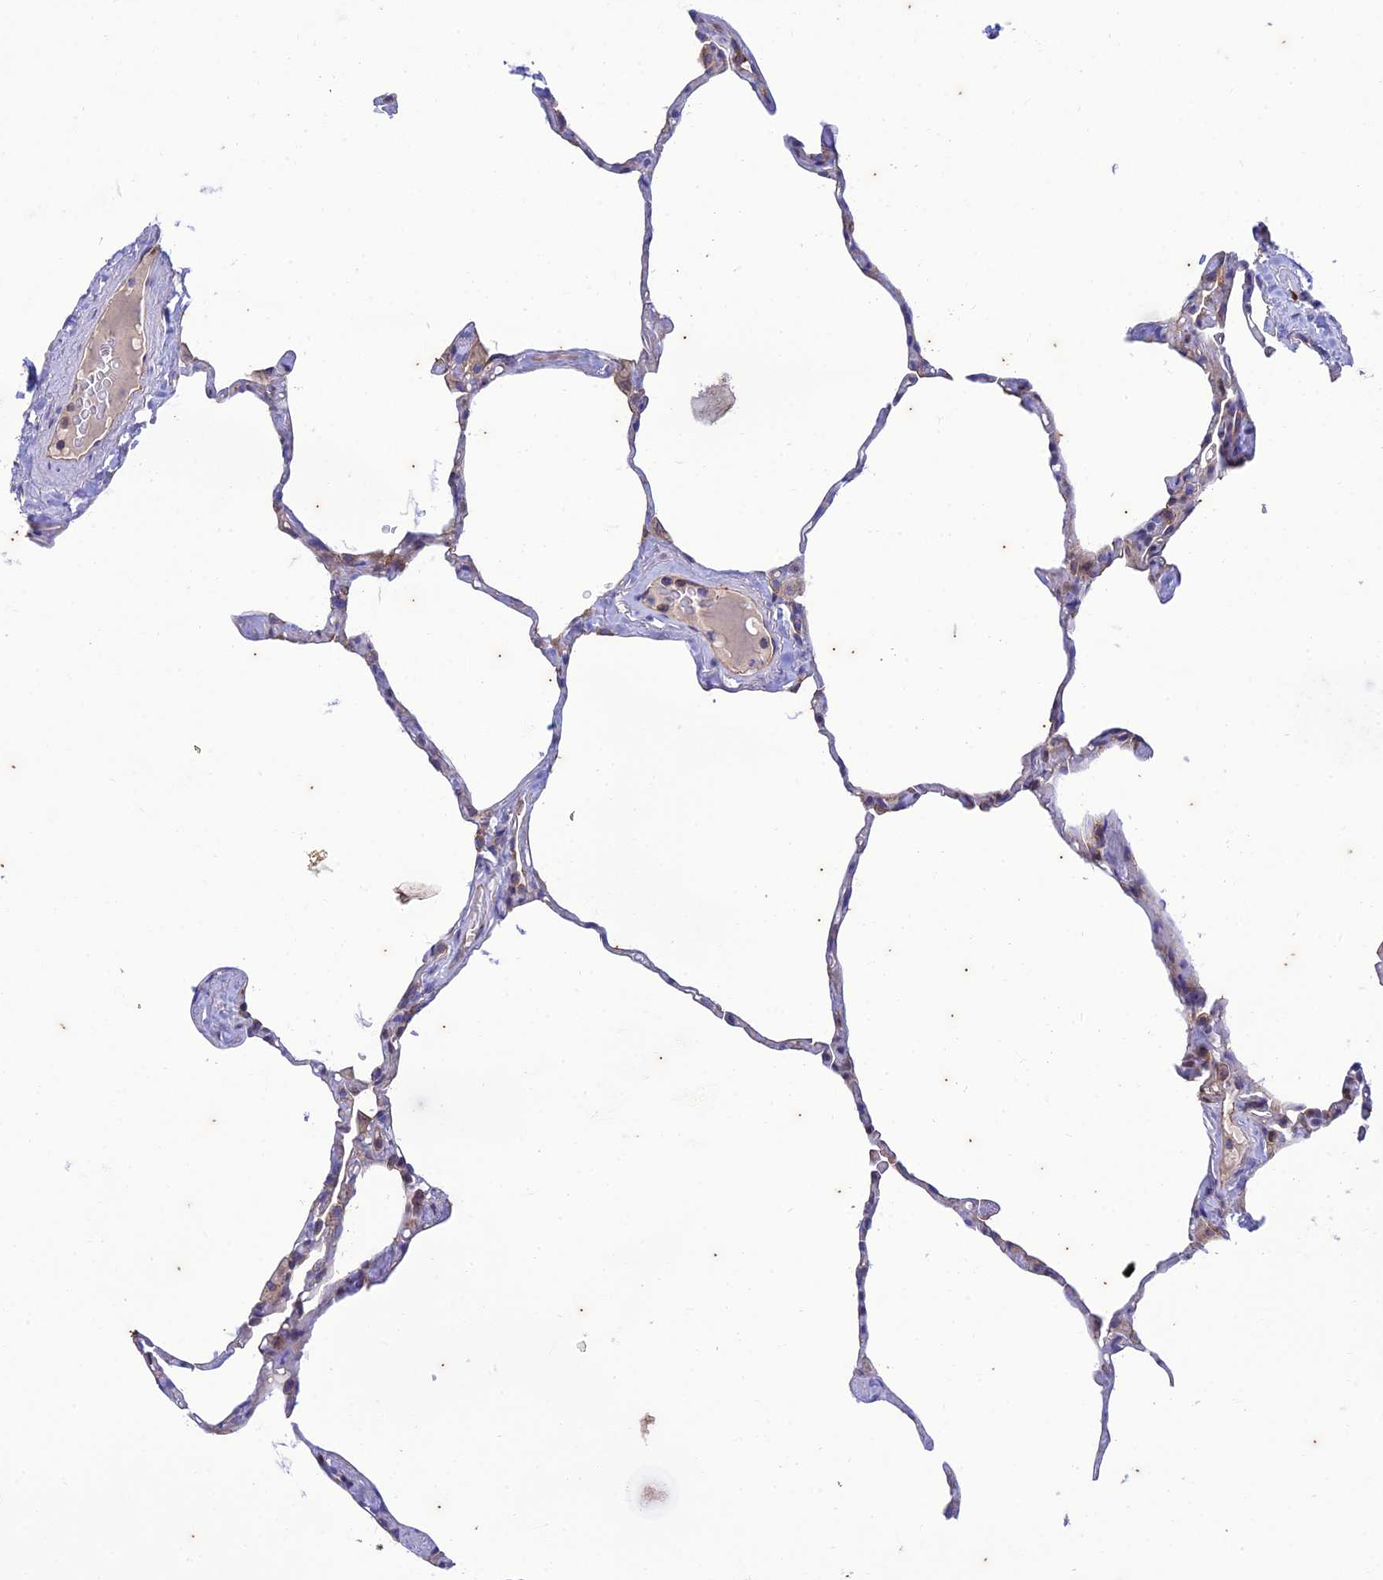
{"staining": {"intensity": "negative", "quantity": "none", "location": "none"}, "tissue": "lung", "cell_type": "Alveolar cells", "image_type": "normal", "snomed": [{"axis": "morphology", "description": "Normal tissue, NOS"}, {"axis": "topography", "description": "Lung"}], "caption": "Lung stained for a protein using immunohistochemistry (IHC) reveals no staining alveolar cells.", "gene": "PIMREG", "patient": {"sex": "male", "age": 65}}